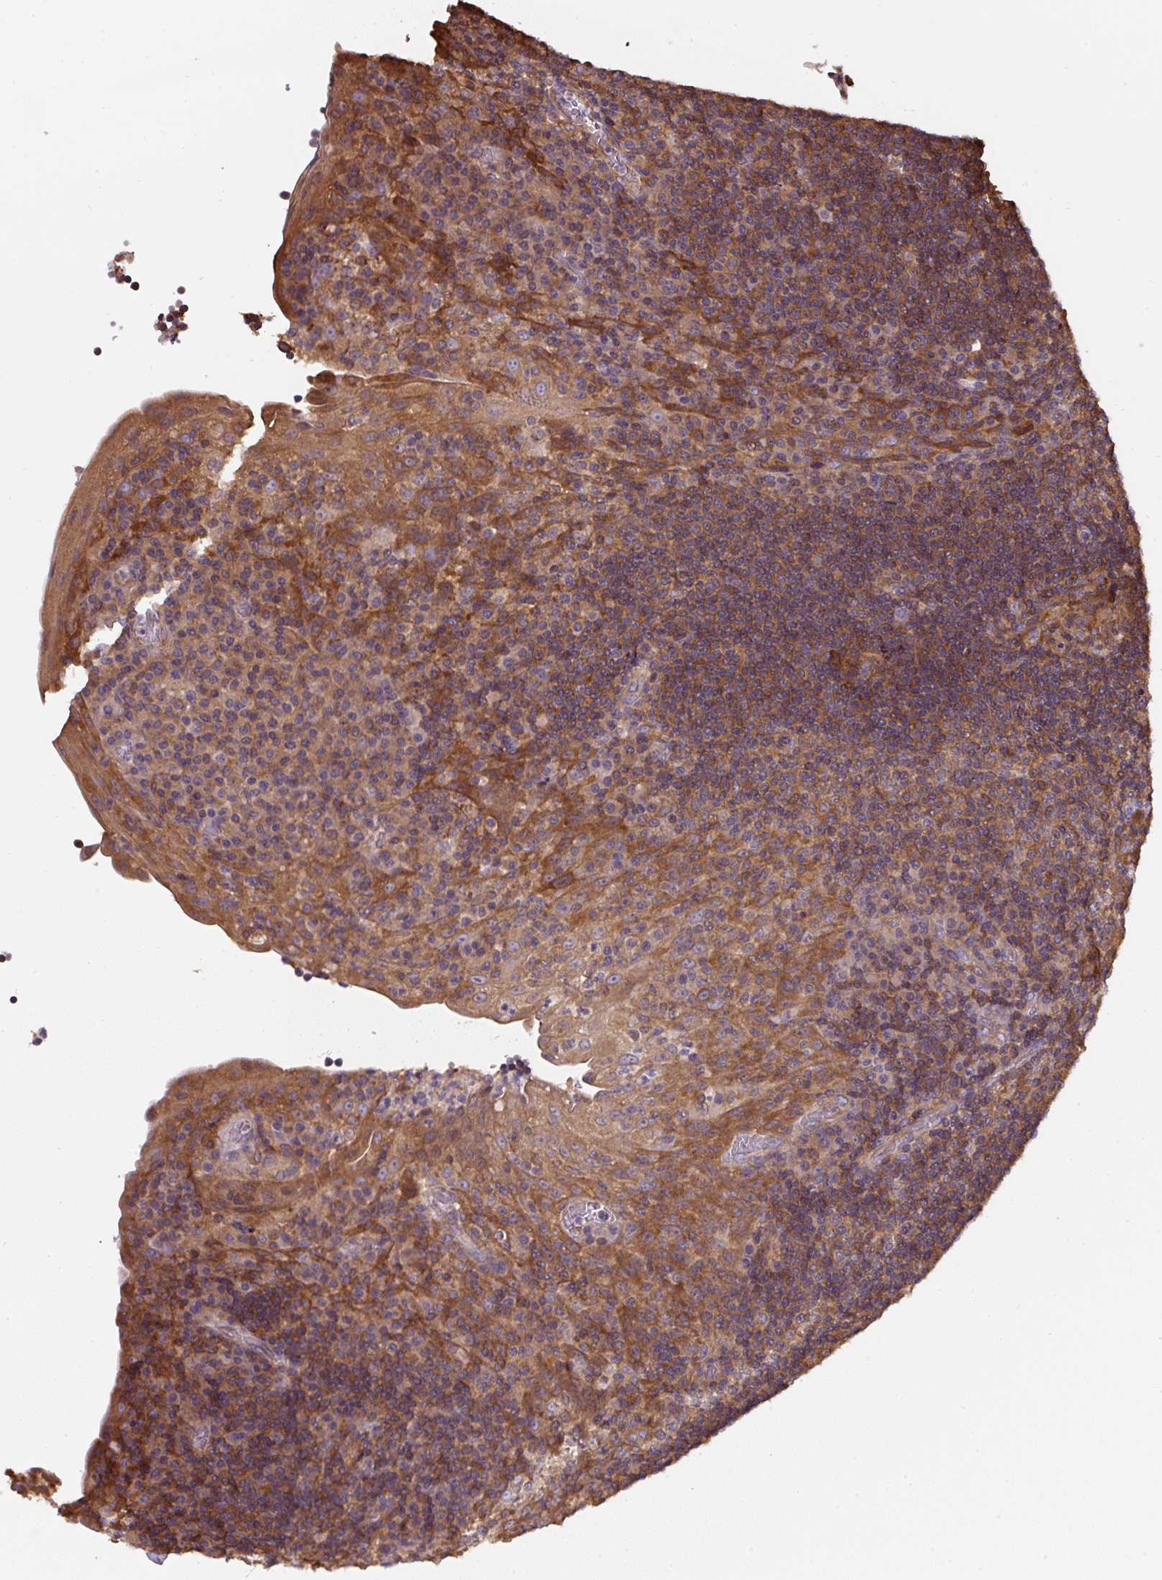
{"staining": {"intensity": "moderate", "quantity": ">75%", "location": "cytoplasmic/membranous"}, "tissue": "tonsil", "cell_type": "Germinal center cells", "image_type": "normal", "snomed": [{"axis": "morphology", "description": "Normal tissue, NOS"}, {"axis": "topography", "description": "Tonsil"}], "caption": "Protein positivity by immunohistochemistry (IHC) exhibits moderate cytoplasmic/membranous positivity in about >75% of germinal center cells in unremarkable tonsil.", "gene": "ST13", "patient": {"sex": "male", "age": 17}}